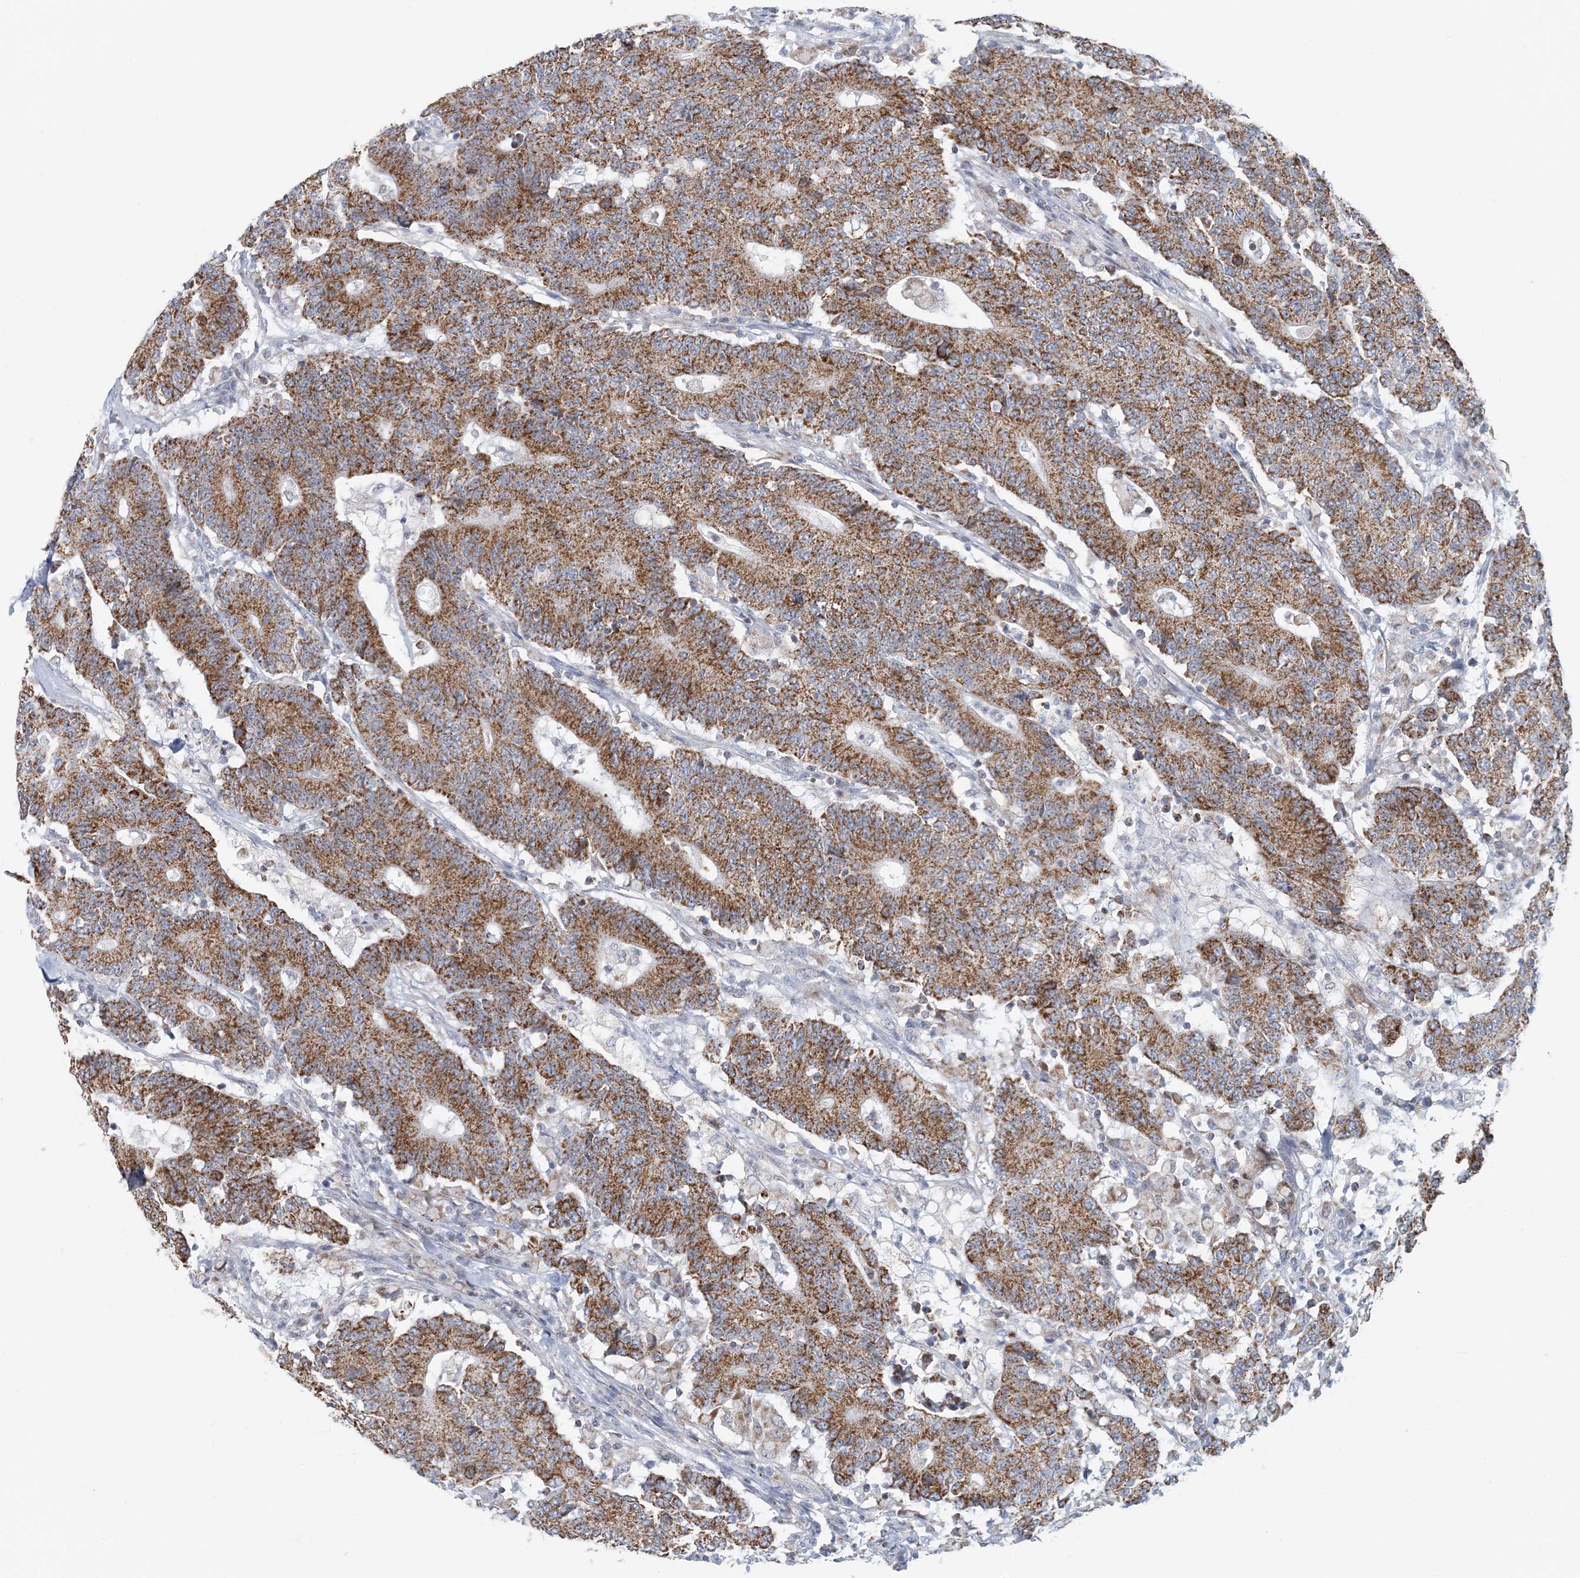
{"staining": {"intensity": "strong", "quantity": ">75%", "location": "cytoplasmic/membranous"}, "tissue": "colorectal cancer", "cell_type": "Tumor cells", "image_type": "cancer", "snomed": [{"axis": "morphology", "description": "Normal tissue, NOS"}, {"axis": "morphology", "description": "Adenocarcinoma, NOS"}, {"axis": "topography", "description": "Colon"}], "caption": "Human colorectal cancer stained for a protein (brown) displays strong cytoplasmic/membranous positive positivity in approximately >75% of tumor cells.", "gene": "BDH1", "patient": {"sex": "female", "age": 75}}